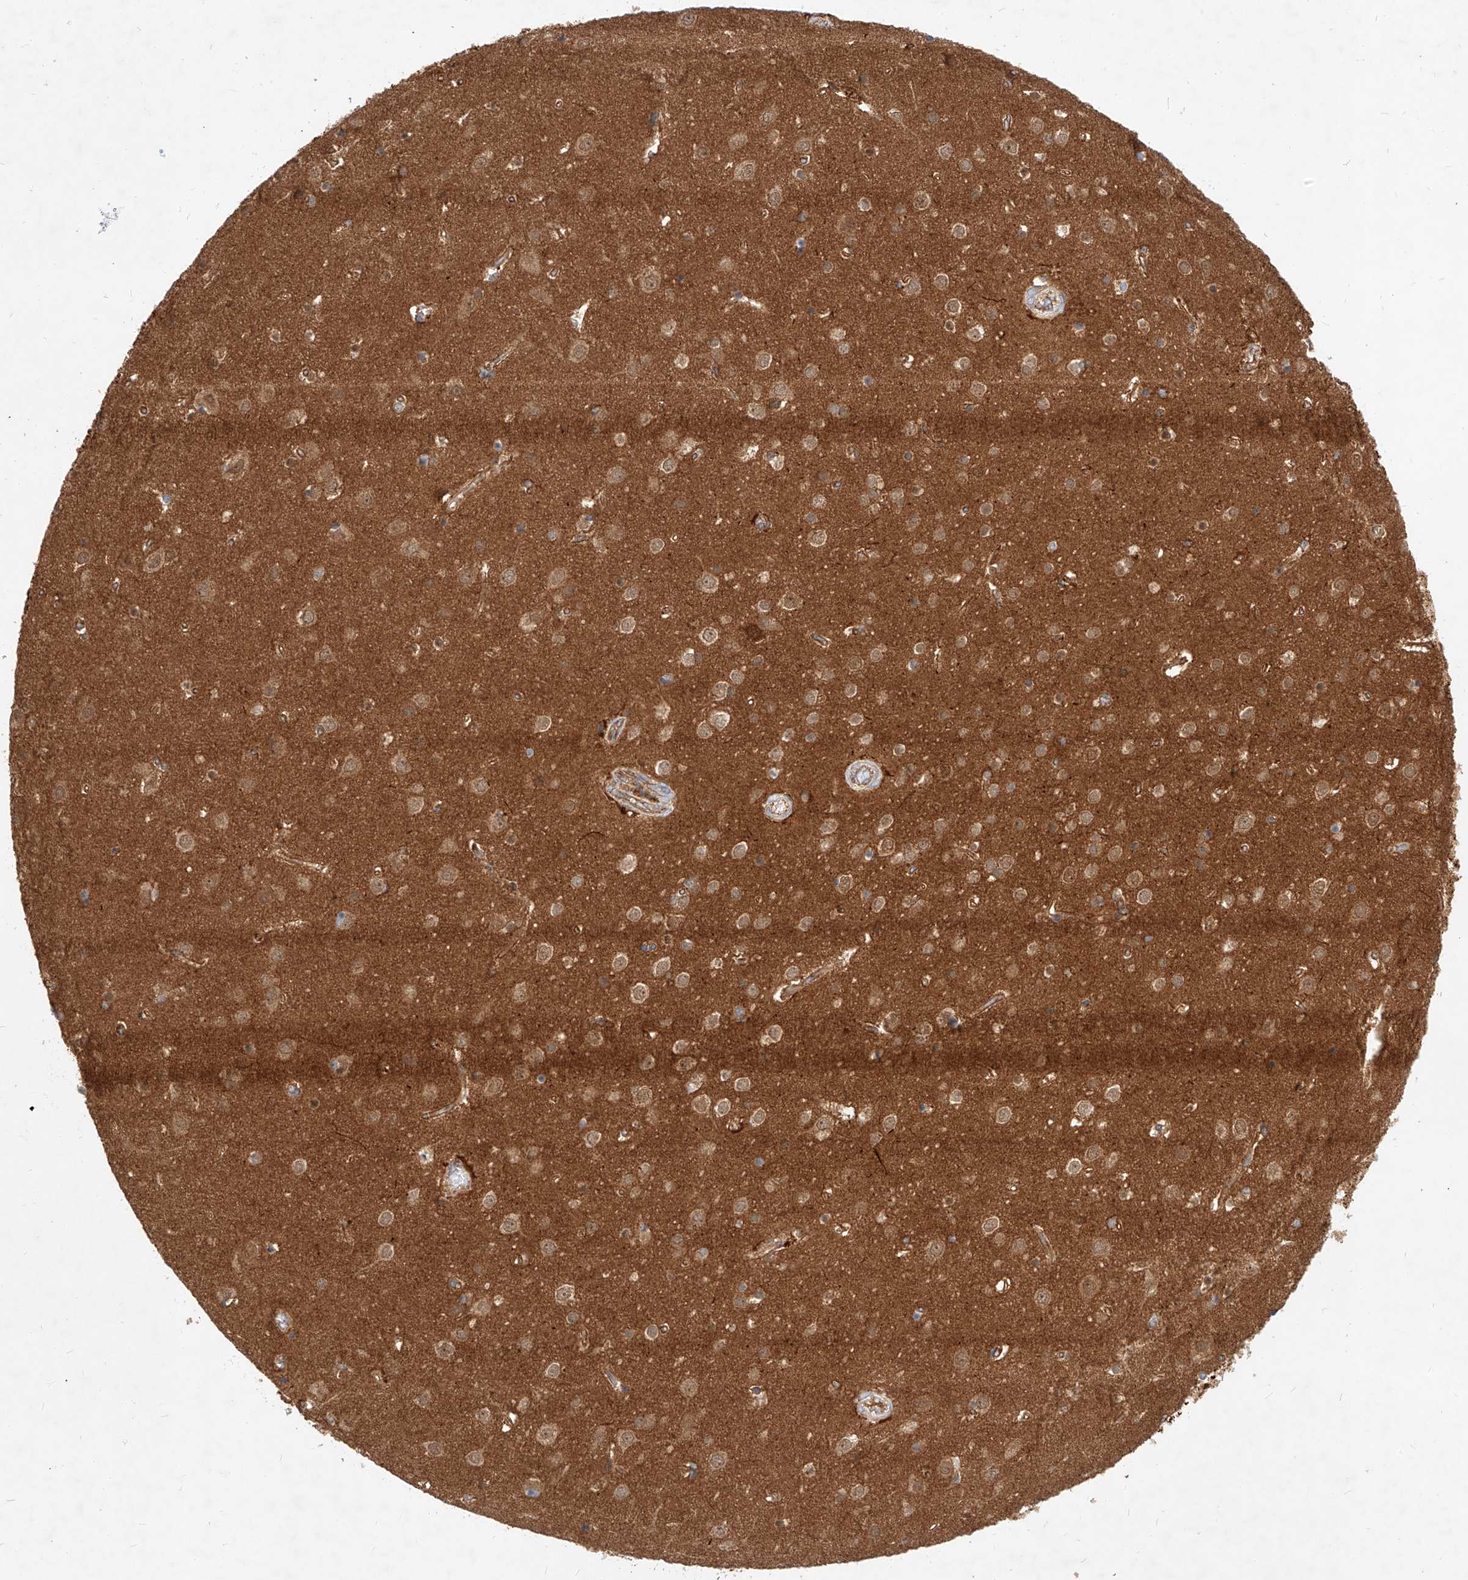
{"staining": {"intensity": "weak", "quantity": "25%-75%", "location": "cytoplasmic/membranous"}, "tissue": "cerebral cortex", "cell_type": "Endothelial cells", "image_type": "normal", "snomed": [{"axis": "morphology", "description": "Normal tissue, NOS"}, {"axis": "topography", "description": "Cerebral cortex"}], "caption": "Cerebral cortex stained with DAB IHC displays low levels of weak cytoplasmic/membranous staining in about 25%-75% of endothelial cells.", "gene": "NFAM1", "patient": {"sex": "male", "age": 54}}